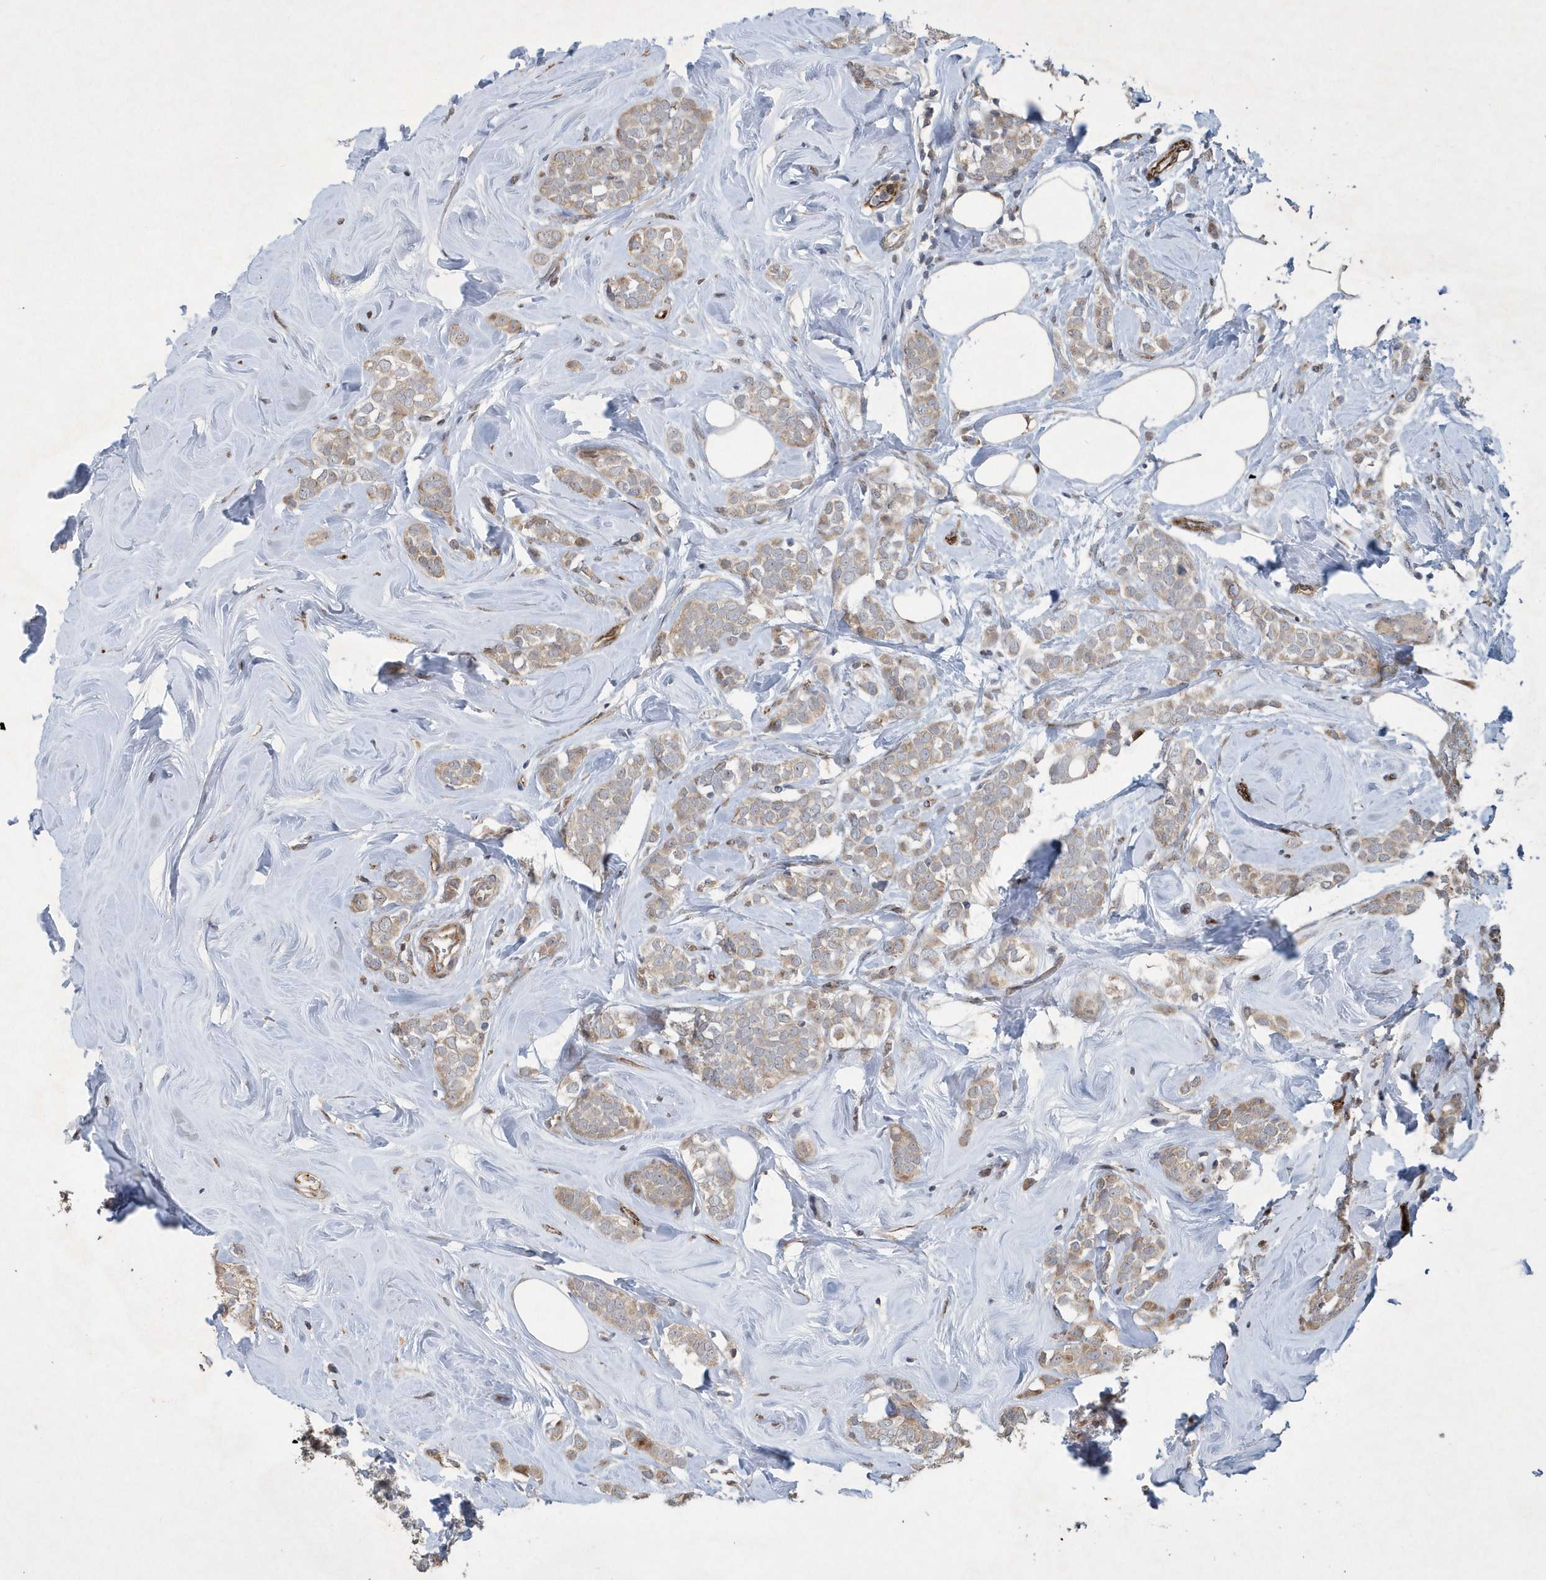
{"staining": {"intensity": "weak", "quantity": "25%-75%", "location": "cytoplasmic/membranous"}, "tissue": "breast cancer", "cell_type": "Tumor cells", "image_type": "cancer", "snomed": [{"axis": "morphology", "description": "Lobular carcinoma"}, {"axis": "topography", "description": "Breast"}], "caption": "About 25%-75% of tumor cells in lobular carcinoma (breast) reveal weak cytoplasmic/membranous protein staining as visualized by brown immunohistochemical staining.", "gene": "N4BP2", "patient": {"sex": "female", "age": 47}}